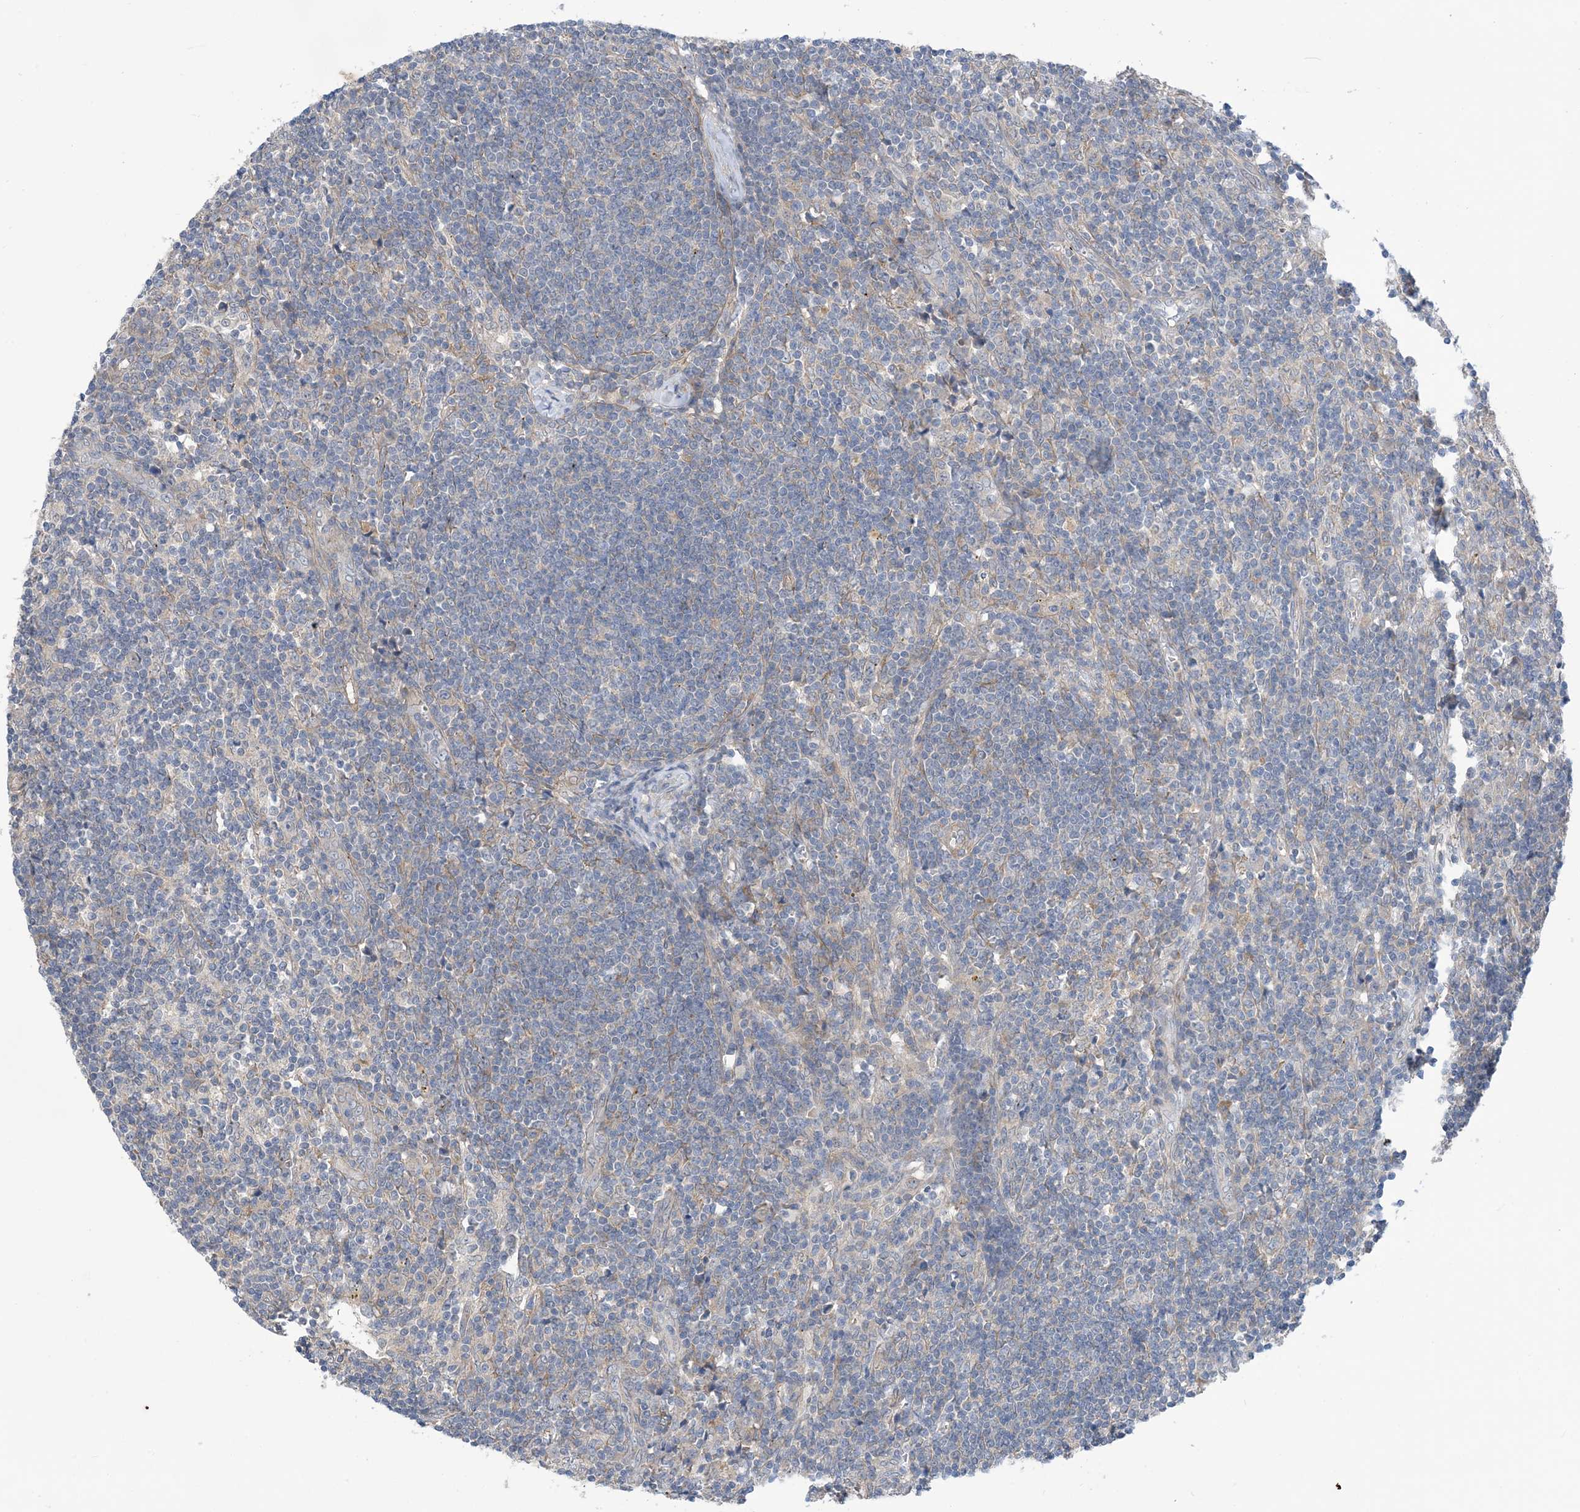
{"staining": {"intensity": "weak", "quantity": "<25%", "location": "cytoplasmic/membranous"}, "tissue": "lymph node", "cell_type": "Germinal center cells", "image_type": "normal", "snomed": [{"axis": "morphology", "description": "Normal tissue, NOS"}, {"axis": "morphology", "description": "Squamous cell carcinoma, metastatic, NOS"}, {"axis": "topography", "description": "Lymph node"}], "caption": "Immunohistochemical staining of normal lymph node reveals no significant expression in germinal center cells.", "gene": "EHBP1", "patient": {"sex": "male", "age": 73}}